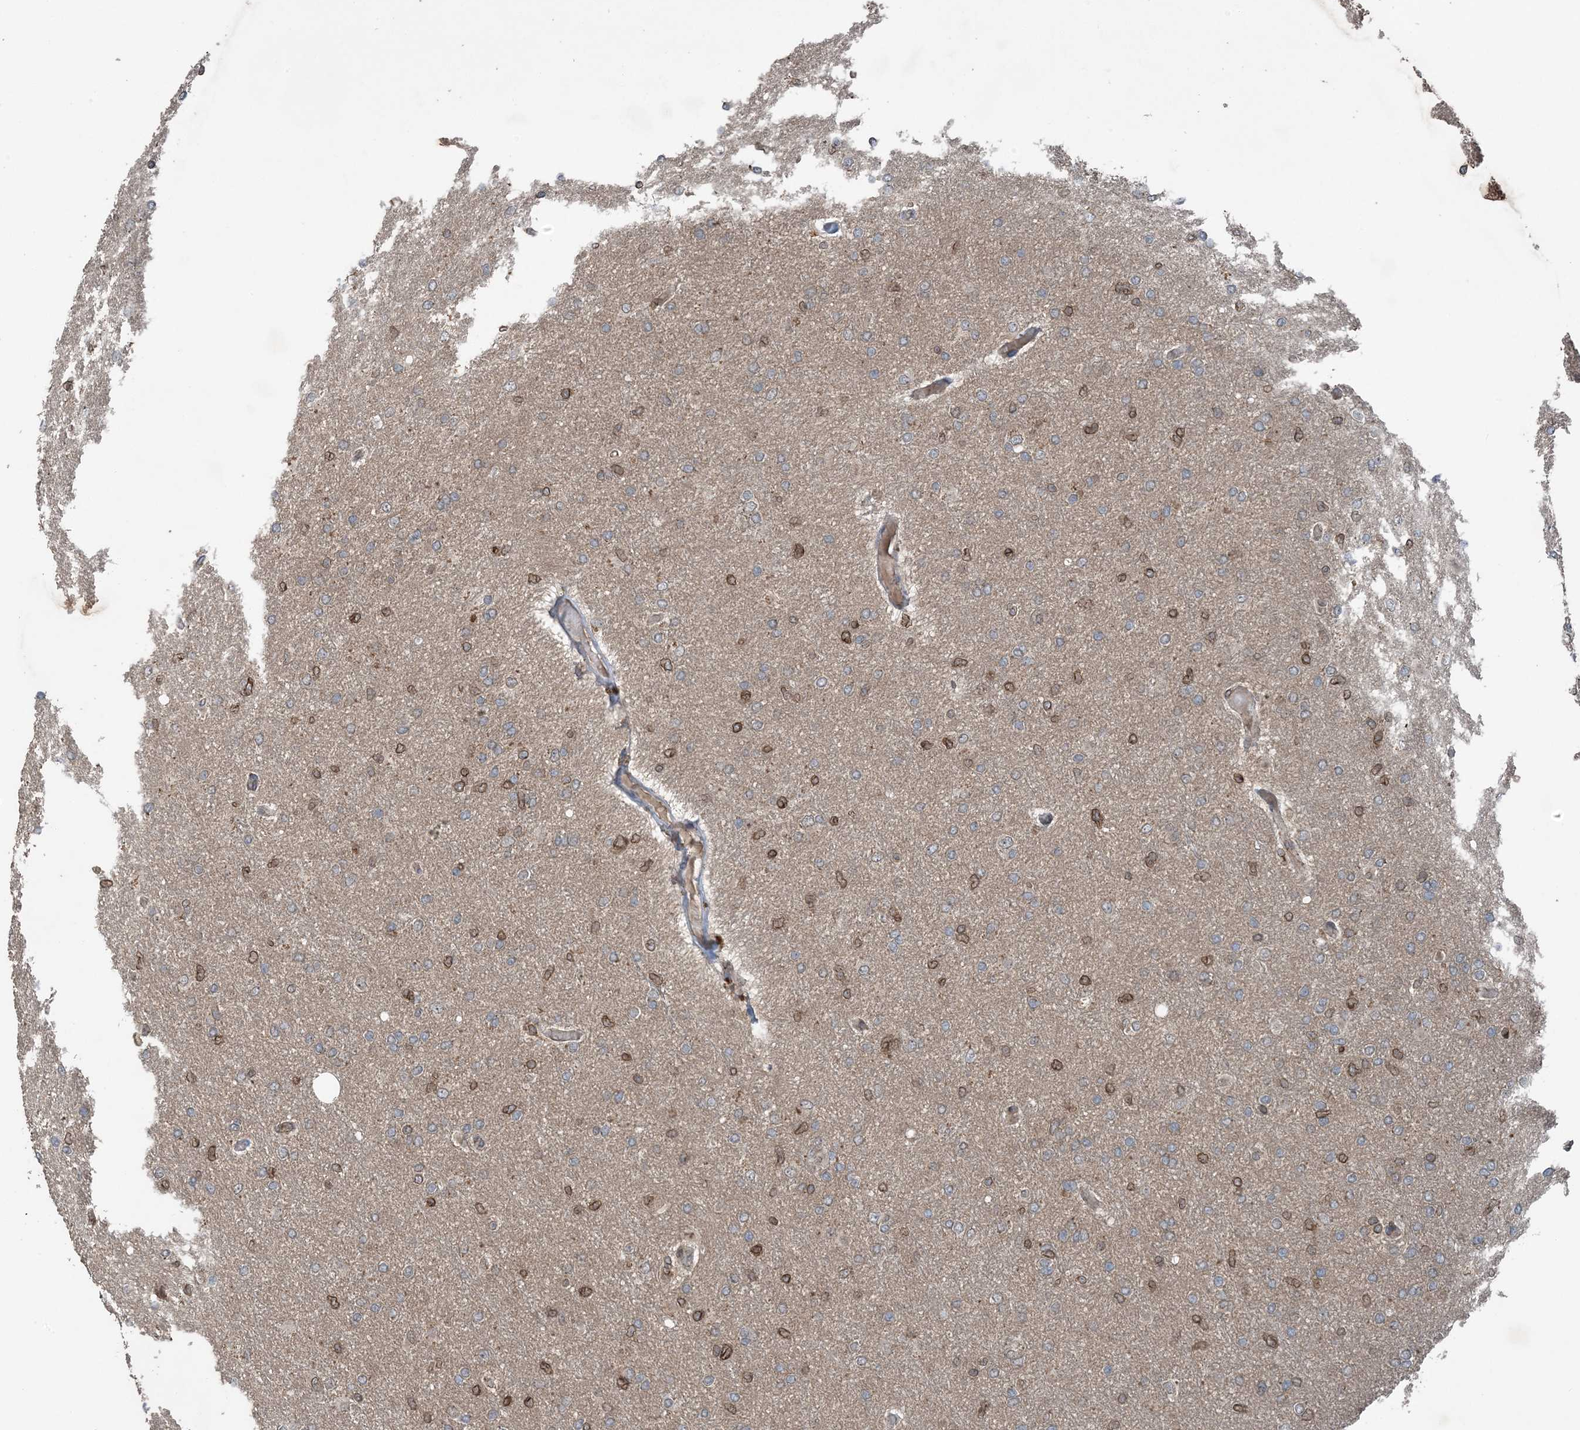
{"staining": {"intensity": "moderate", "quantity": "<25%", "location": "cytoplasmic/membranous,nuclear"}, "tissue": "glioma", "cell_type": "Tumor cells", "image_type": "cancer", "snomed": [{"axis": "morphology", "description": "Glioma, malignant, High grade"}, {"axis": "topography", "description": "Cerebral cortex"}], "caption": "Protein staining demonstrates moderate cytoplasmic/membranous and nuclear expression in about <25% of tumor cells in malignant glioma (high-grade). (Brightfield microscopy of DAB IHC at high magnification).", "gene": "ZFAND2B", "patient": {"sex": "female", "age": 36}}